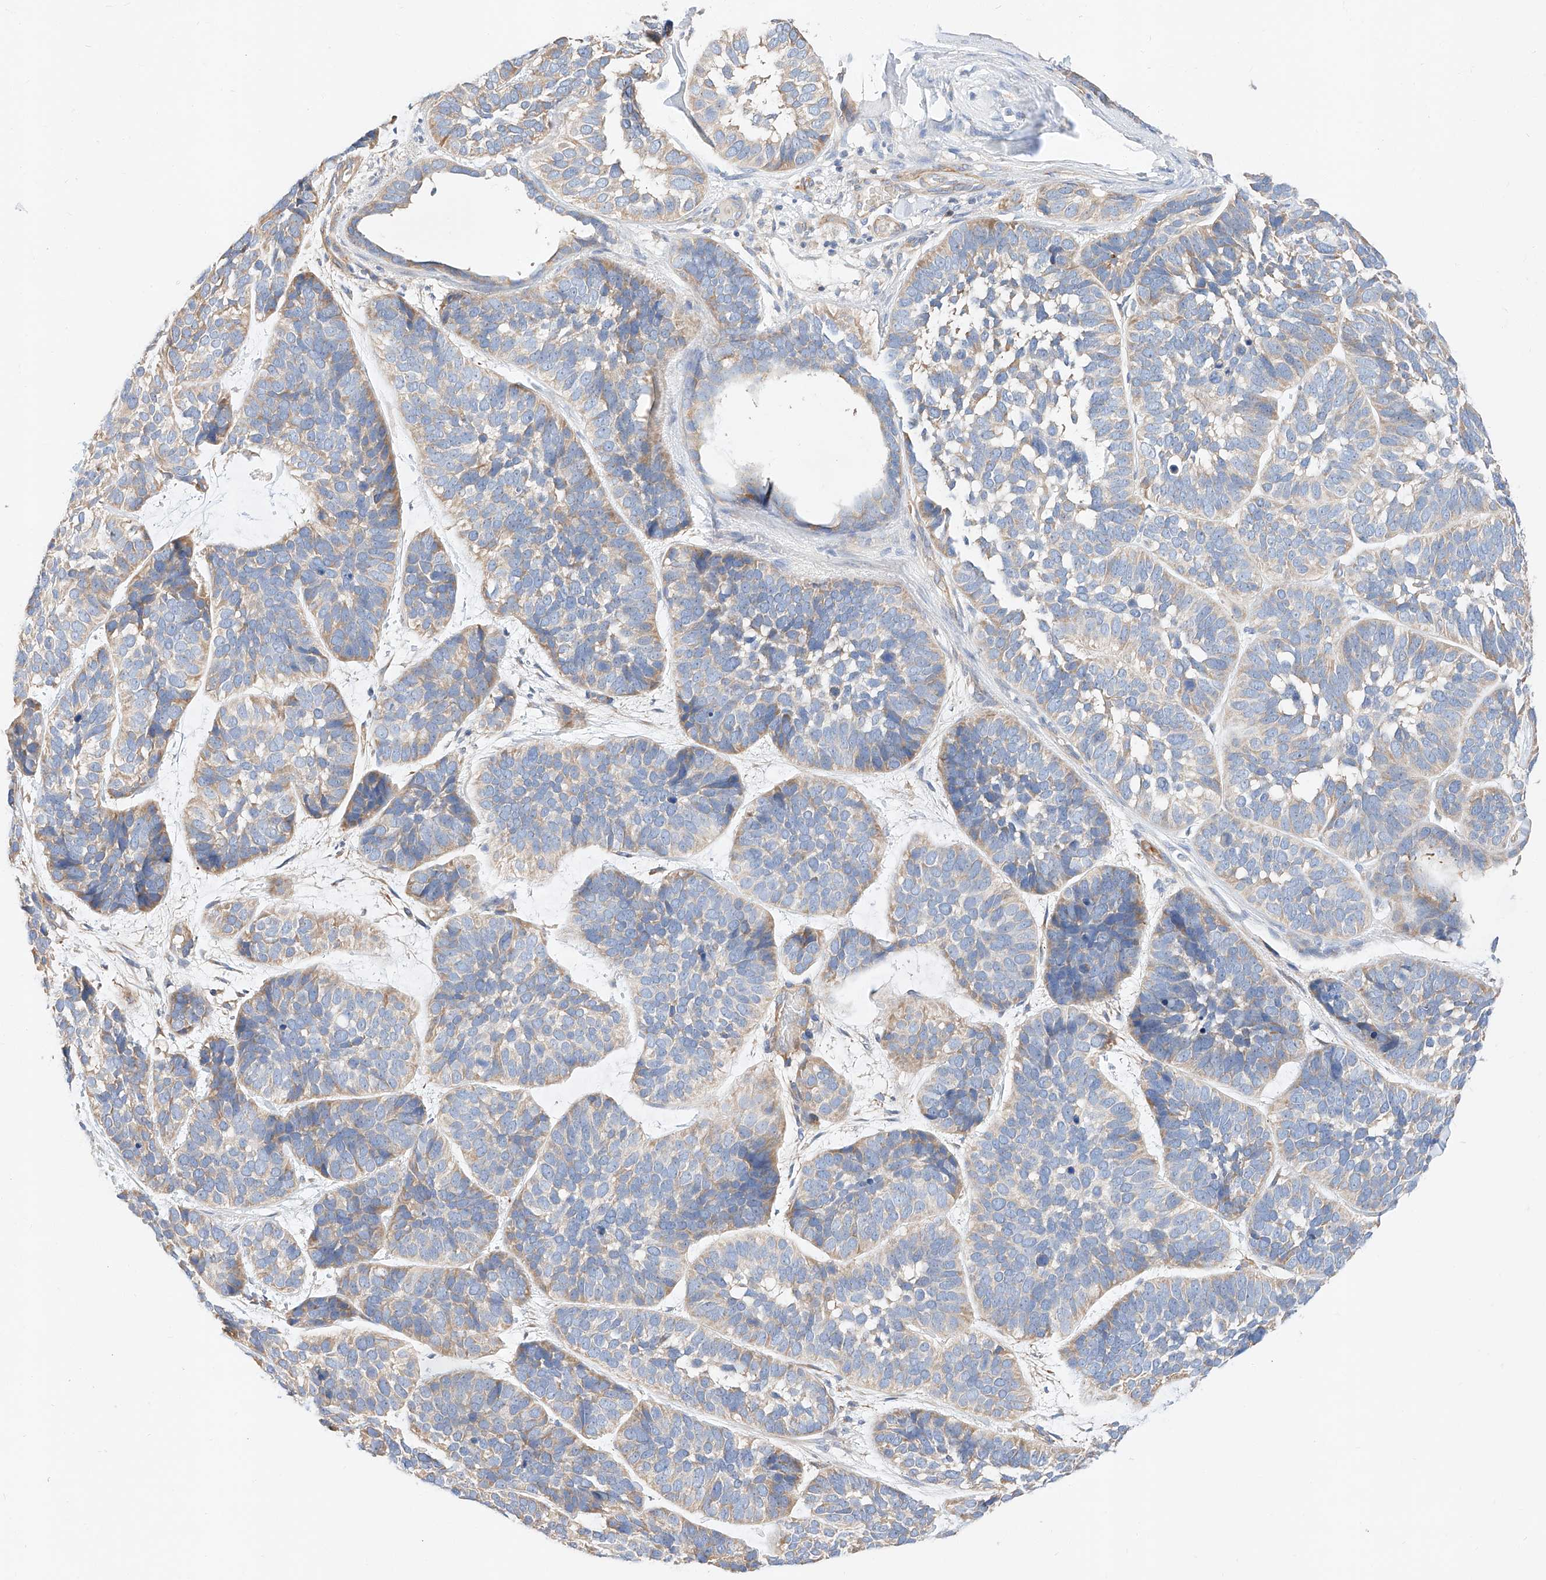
{"staining": {"intensity": "weak", "quantity": "25%-75%", "location": "cytoplasmic/membranous"}, "tissue": "skin cancer", "cell_type": "Tumor cells", "image_type": "cancer", "snomed": [{"axis": "morphology", "description": "Basal cell carcinoma"}, {"axis": "topography", "description": "Skin"}], "caption": "IHC staining of skin basal cell carcinoma, which displays low levels of weak cytoplasmic/membranous expression in approximately 25%-75% of tumor cells indicating weak cytoplasmic/membranous protein positivity. The staining was performed using DAB (3,3'-diaminobenzidine) (brown) for protein detection and nuclei were counterstained in hematoxylin (blue).", "gene": "GLMN", "patient": {"sex": "male", "age": 62}}